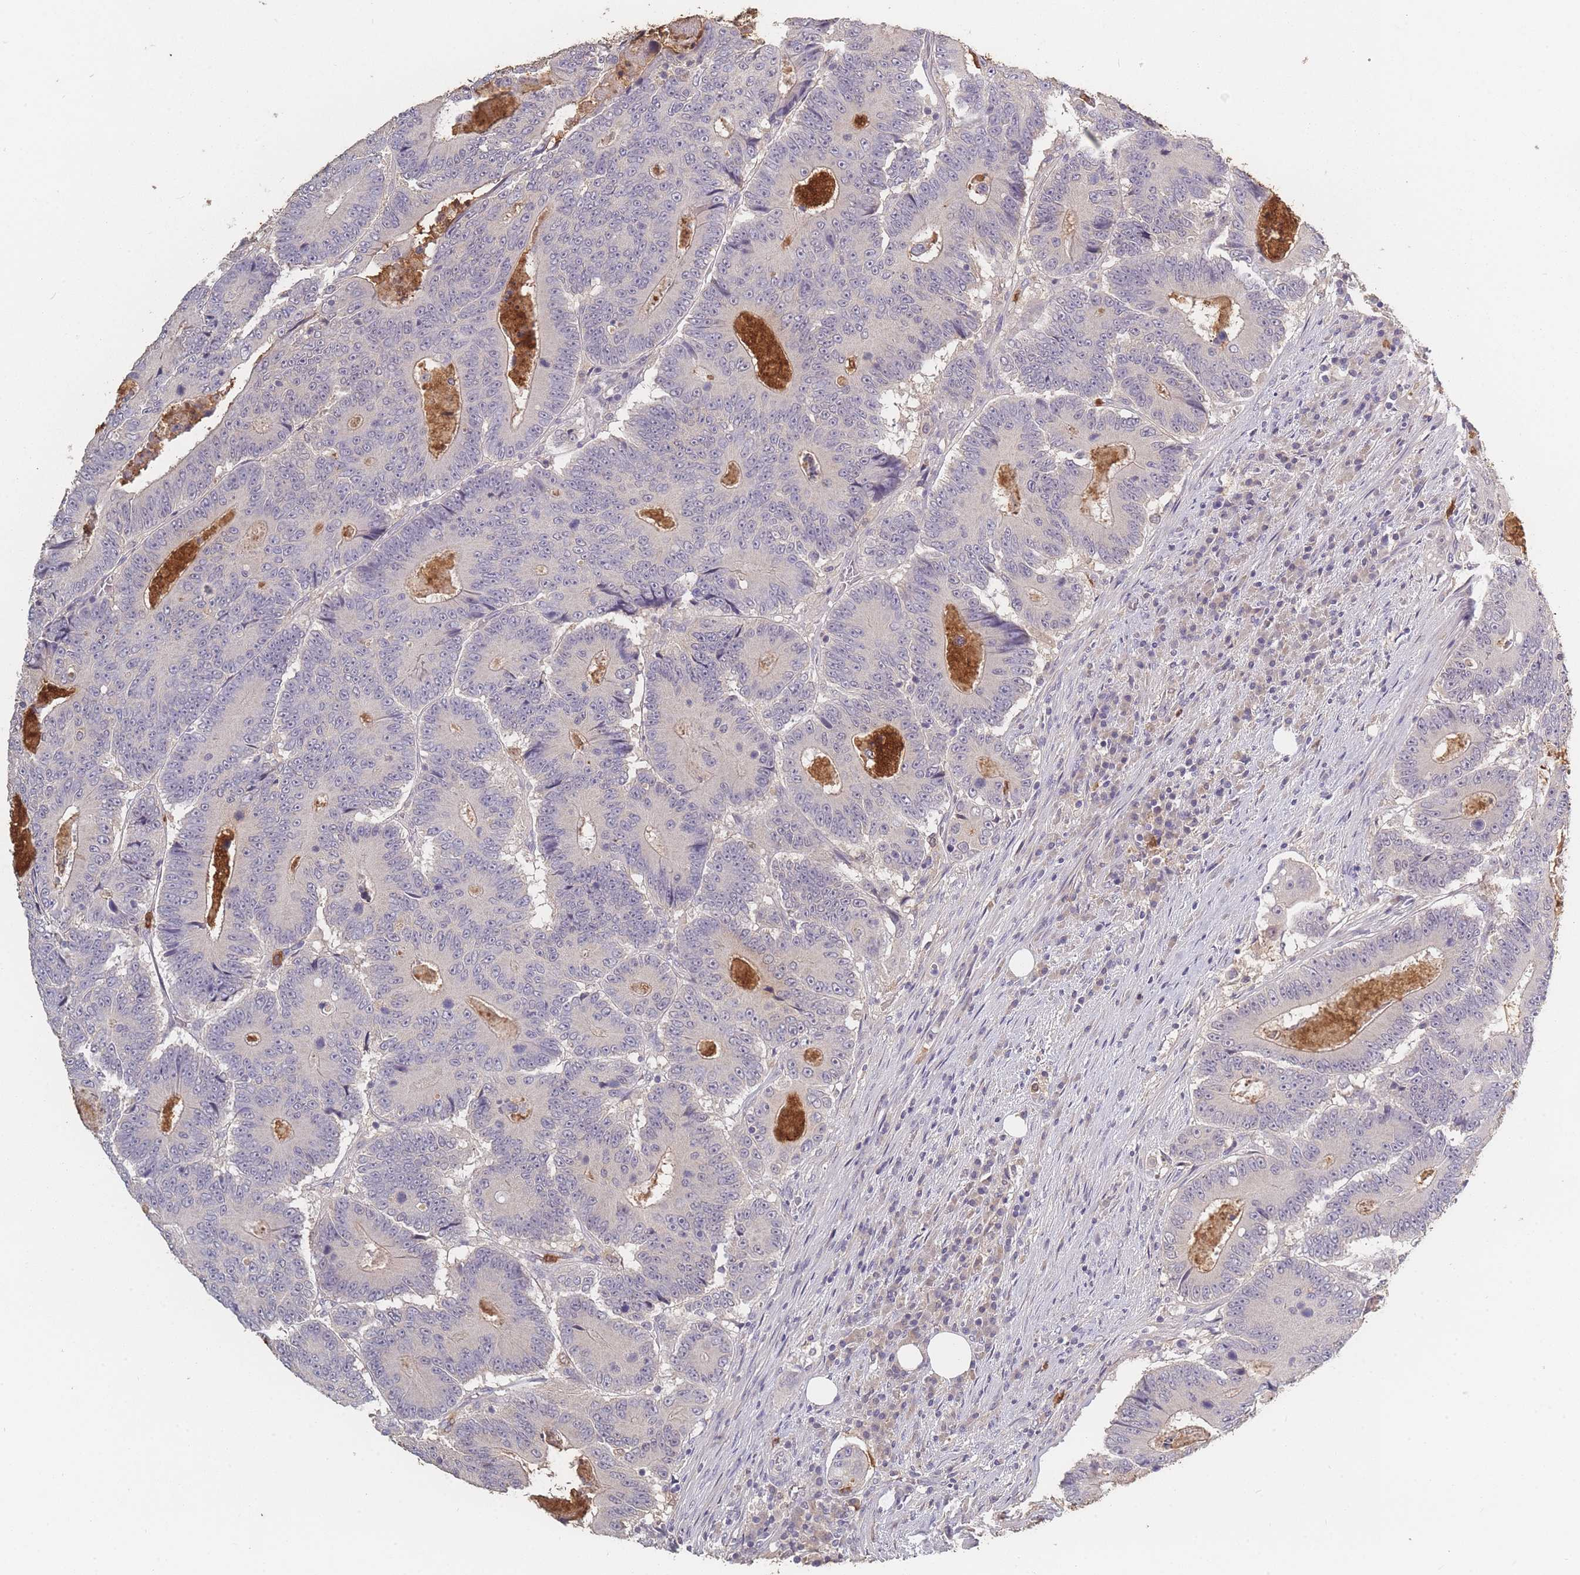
{"staining": {"intensity": "weak", "quantity": "<25%", "location": "cytoplasmic/membranous"}, "tissue": "colorectal cancer", "cell_type": "Tumor cells", "image_type": "cancer", "snomed": [{"axis": "morphology", "description": "Adenocarcinoma, NOS"}, {"axis": "topography", "description": "Colon"}], "caption": "Immunohistochemistry (IHC) micrograph of colorectal adenocarcinoma stained for a protein (brown), which displays no positivity in tumor cells. Nuclei are stained in blue.", "gene": "BST1", "patient": {"sex": "male", "age": 83}}